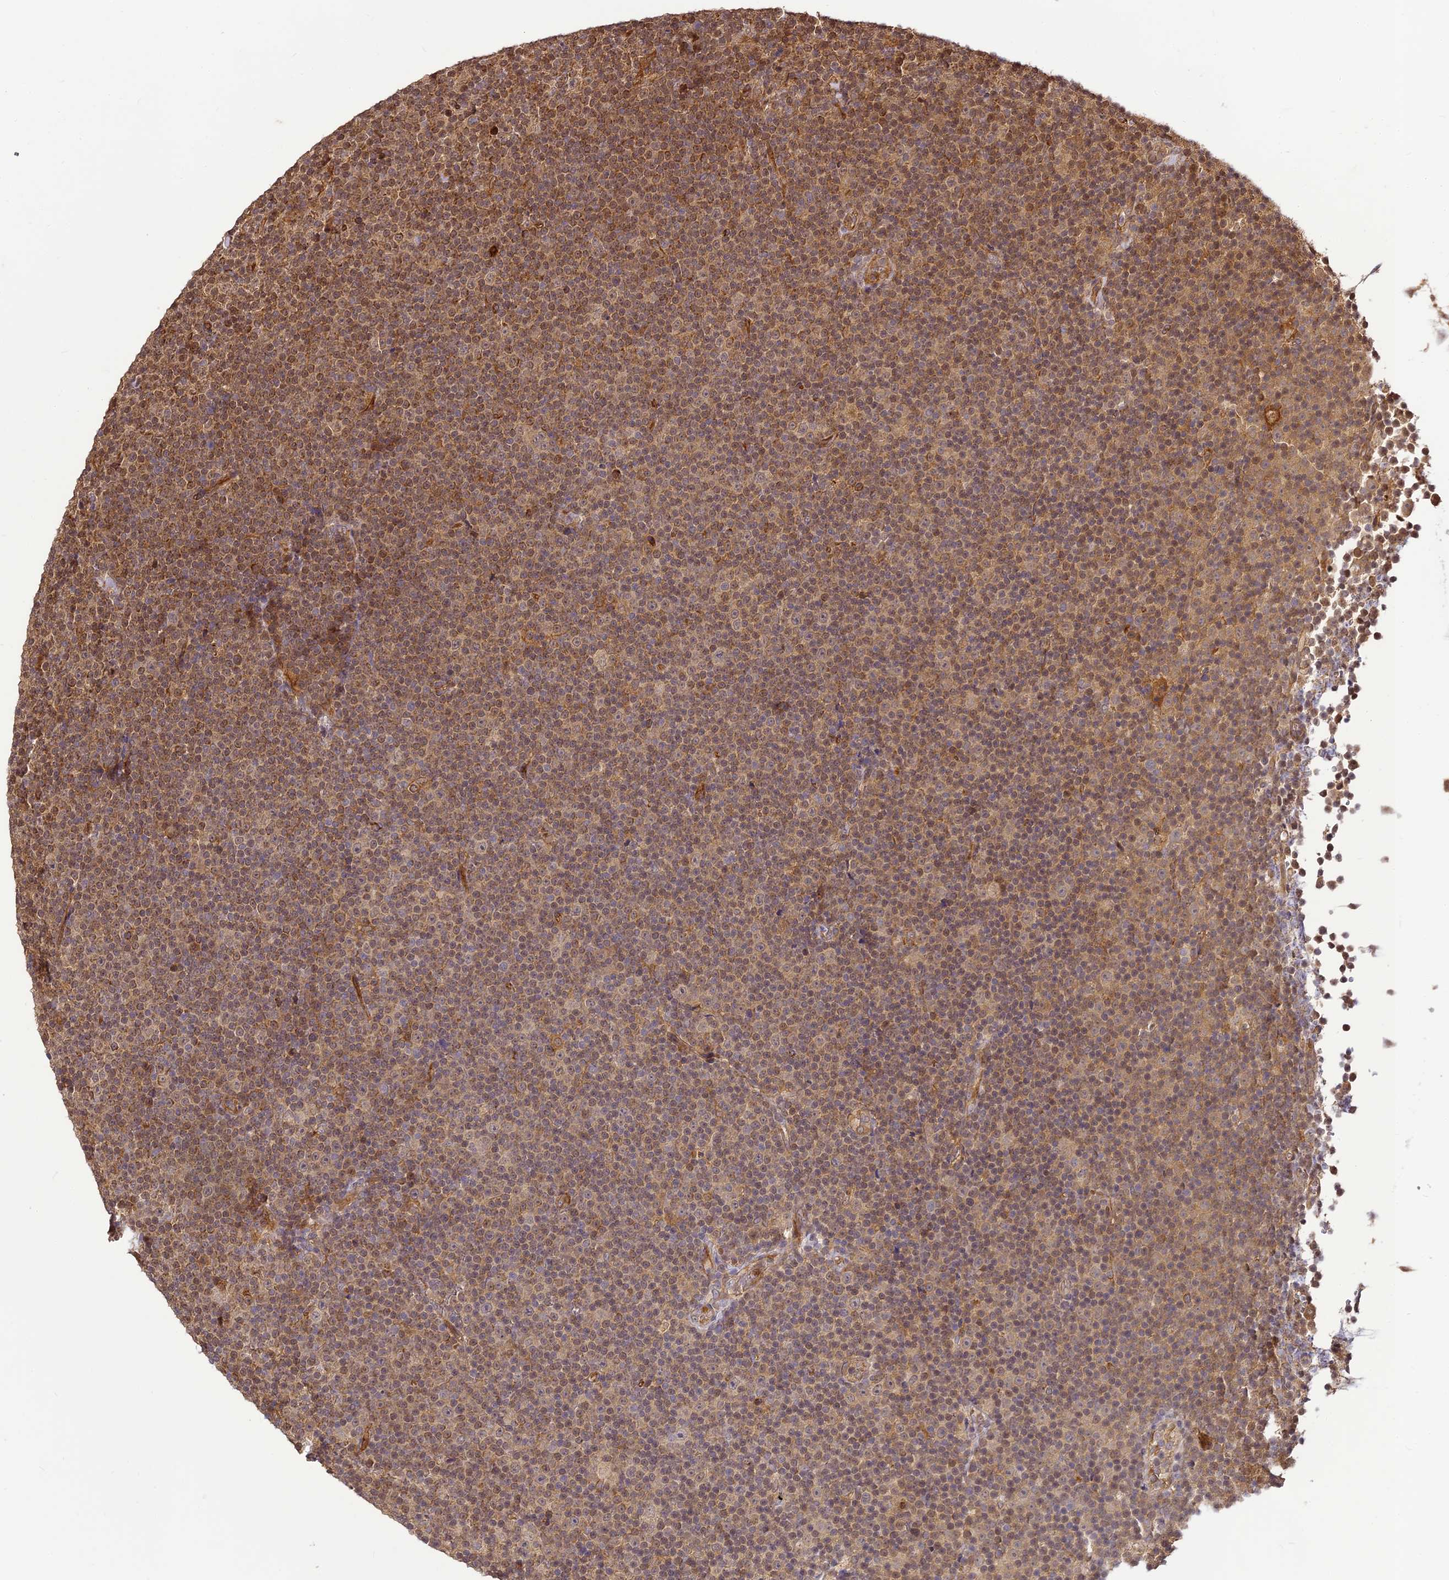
{"staining": {"intensity": "weak", "quantity": "25%-75%", "location": "cytoplasmic/membranous"}, "tissue": "lymphoma", "cell_type": "Tumor cells", "image_type": "cancer", "snomed": [{"axis": "morphology", "description": "Malignant lymphoma, non-Hodgkin's type, Low grade"}, {"axis": "topography", "description": "Lymph node"}], "caption": "Immunohistochemical staining of malignant lymphoma, non-Hodgkin's type (low-grade) demonstrates low levels of weak cytoplasmic/membranous protein expression in about 25%-75% of tumor cells.", "gene": "BCDIN3D", "patient": {"sex": "female", "age": 67}}